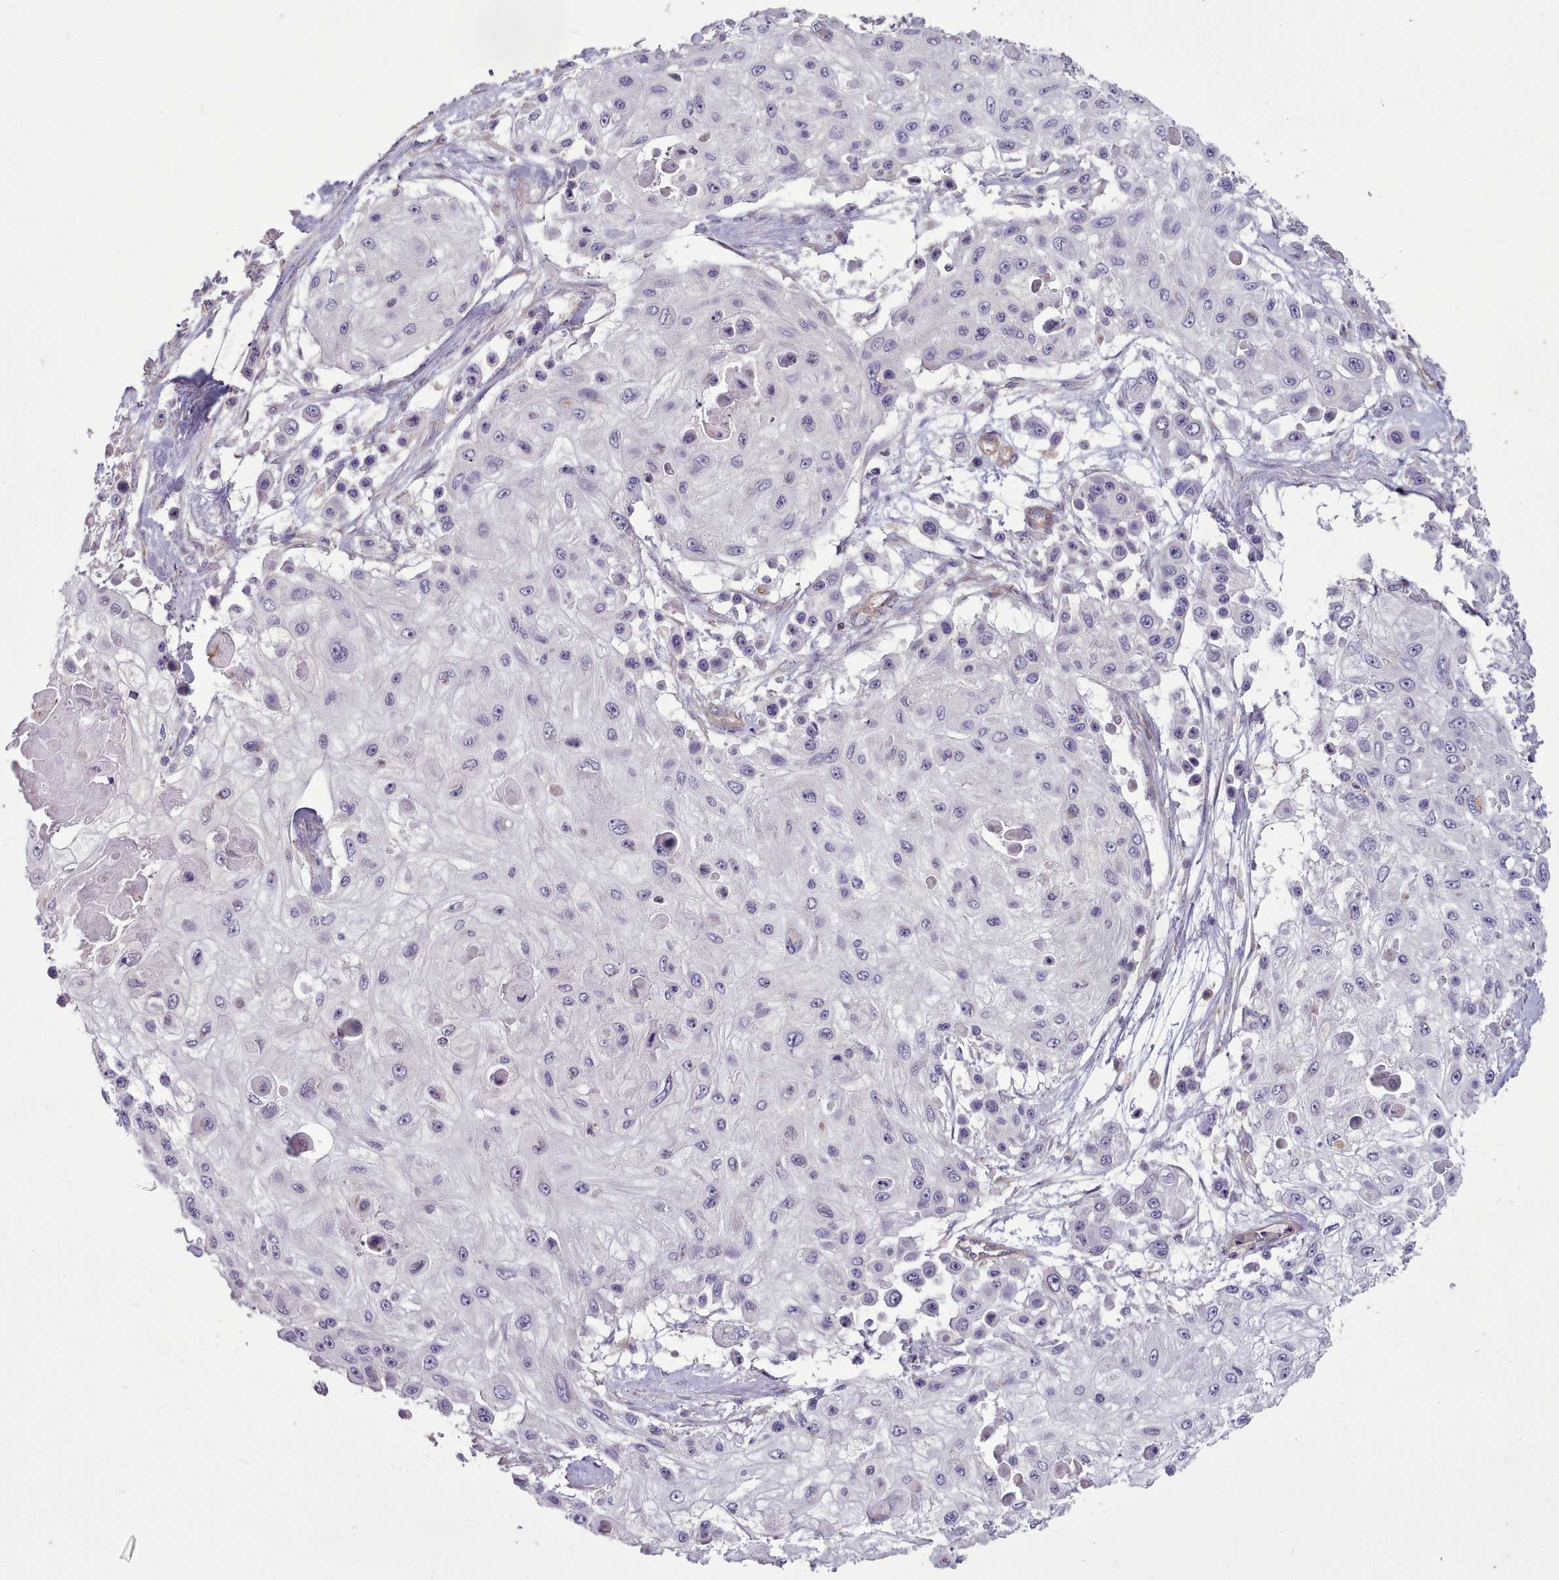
{"staining": {"intensity": "negative", "quantity": "none", "location": "none"}, "tissue": "skin cancer", "cell_type": "Tumor cells", "image_type": "cancer", "snomed": [{"axis": "morphology", "description": "Squamous cell carcinoma, NOS"}, {"axis": "topography", "description": "Skin"}], "caption": "This is an immunohistochemistry micrograph of human squamous cell carcinoma (skin). There is no expression in tumor cells.", "gene": "DPF1", "patient": {"sex": "male", "age": 67}}